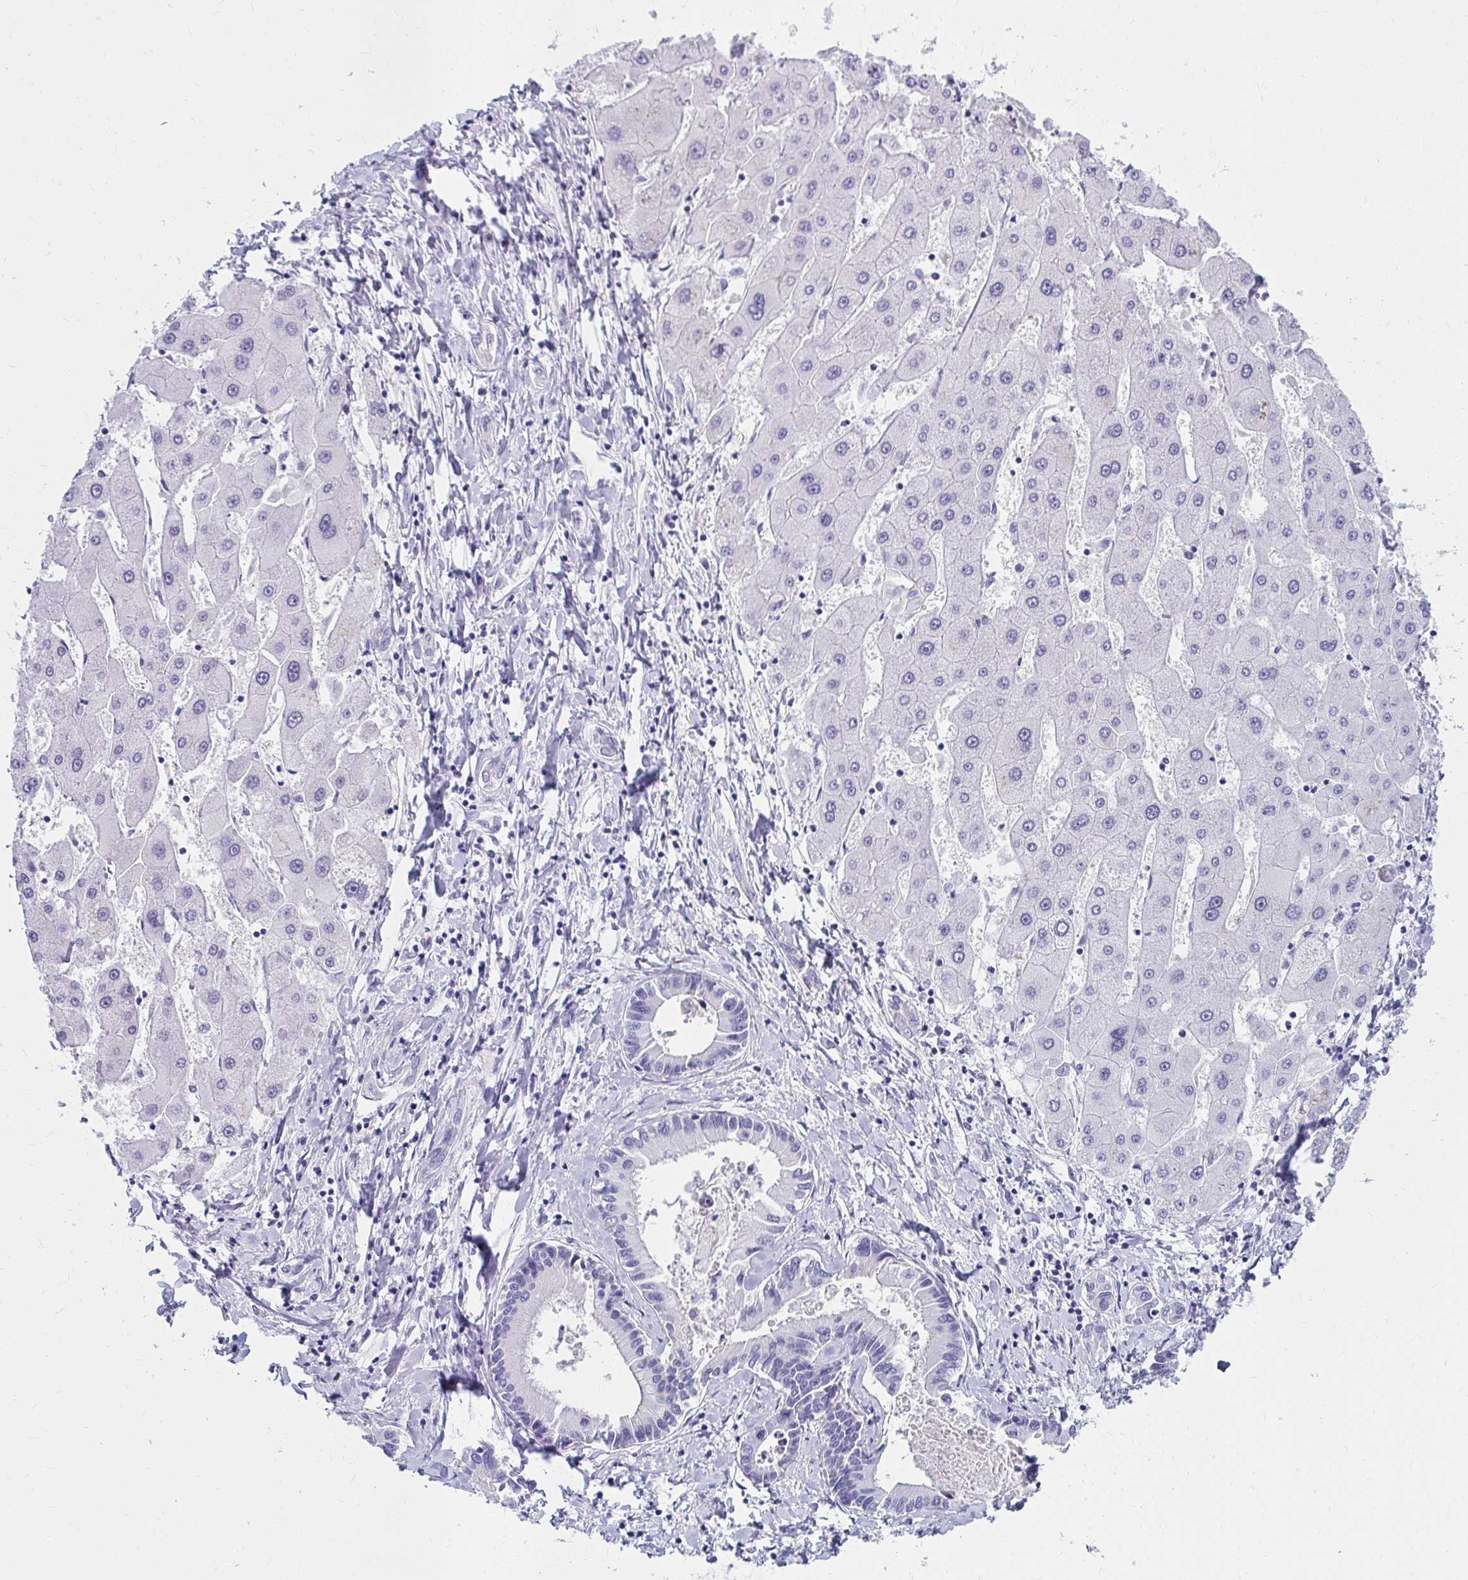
{"staining": {"intensity": "negative", "quantity": "none", "location": "none"}, "tissue": "liver cancer", "cell_type": "Tumor cells", "image_type": "cancer", "snomed": [{"axis": "morphology", "description": "Cholangiocarcinoma"}, {"axis": "topography", "description": "Liver"}], "caption": "A histopathology image of liver cancer (cholangiocarcinoma) stained for a protein exhibits no brown staining in tumor cells.", "gene": "C19orf81", "patient": {"sex": "male", "age": 66}}